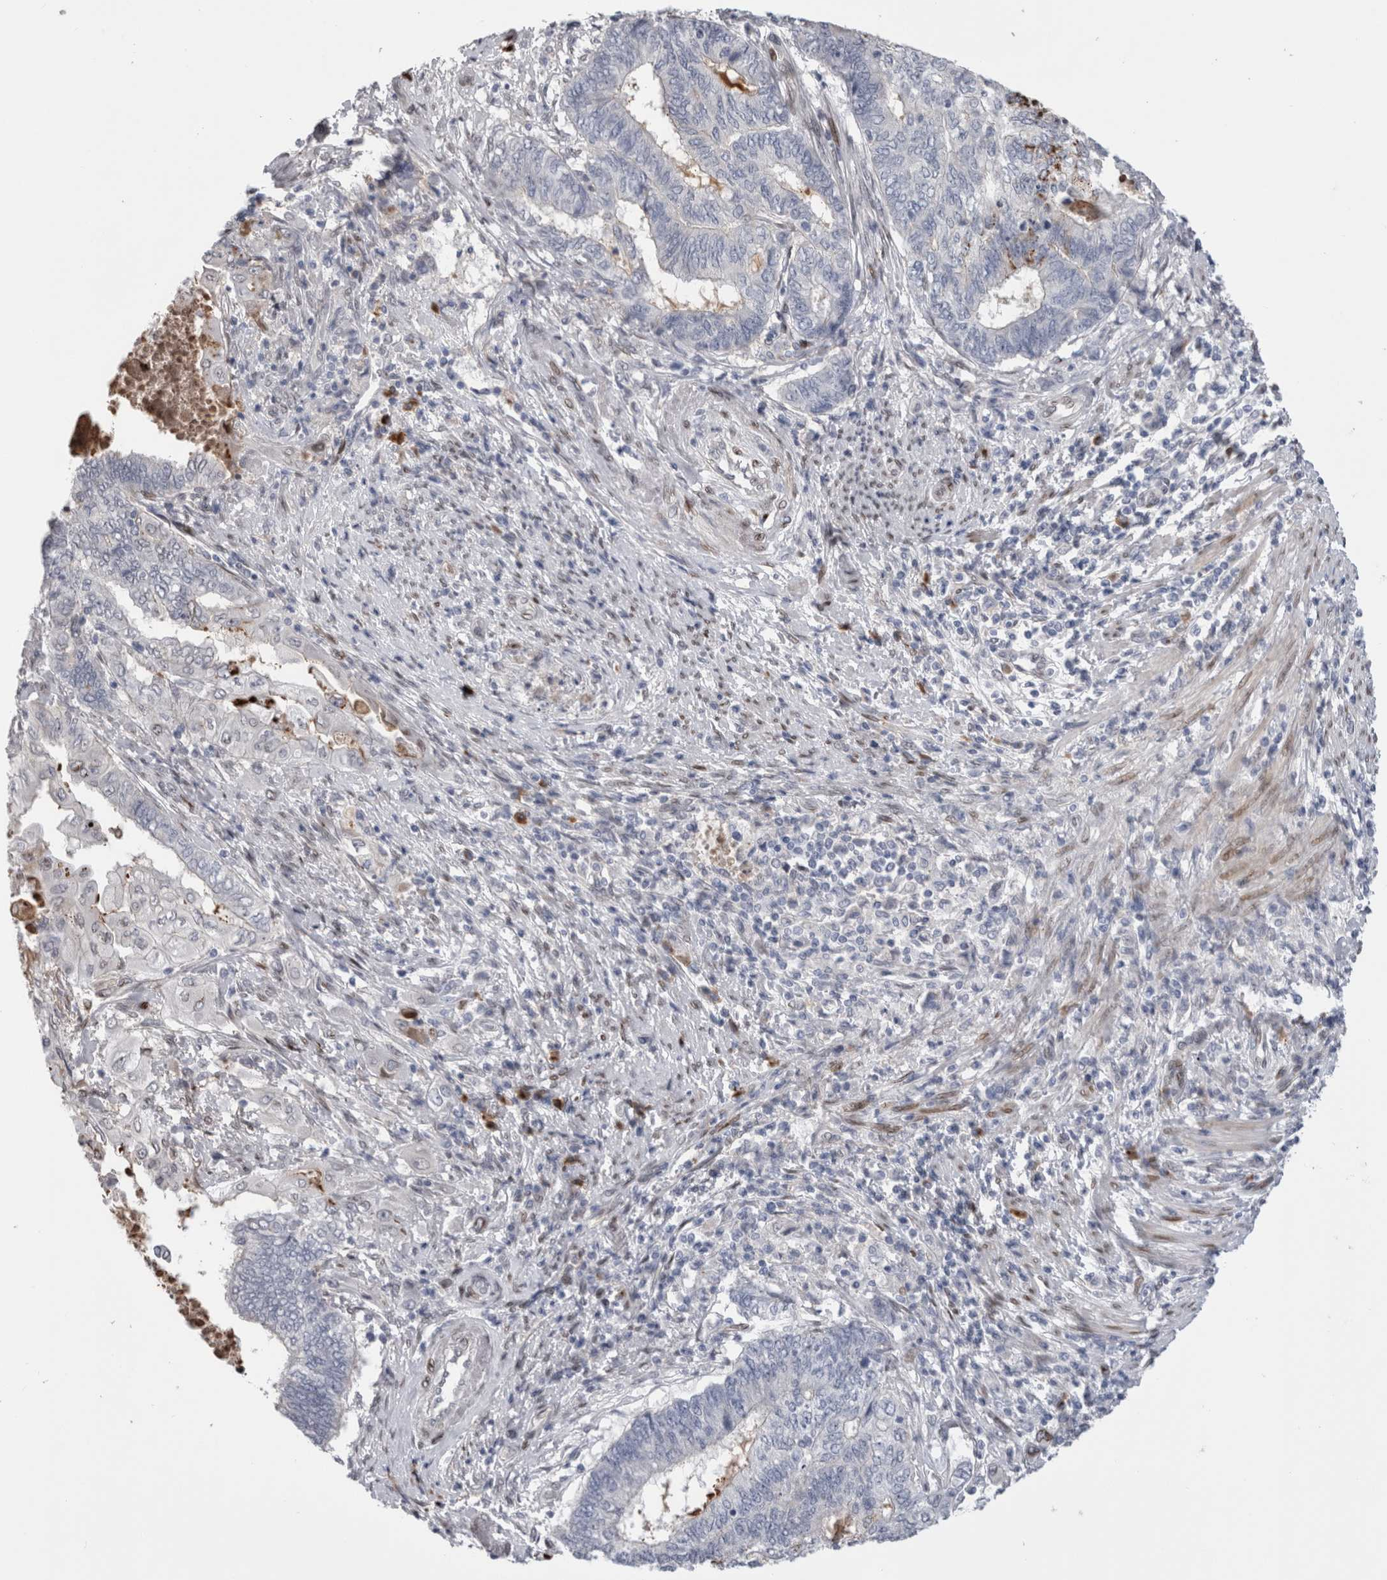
{"staining": {"intensity": "negative", "quantity": "none", "location": "none"}, "tissue": "endometrial cancer", "cell_type": "Tumor cells", "image_type": "cancer", "snomed": [{"axis": "morphology", "description": "Adenocarcinoma, NOS"}, {"axis": "topography", "description": "Uterus"}, {"axis": "topography", "description": "Endometrium"}], "caption": "DAB (3,3'-diaminobenzidine) immunohistochemical staining of human endometrial adenocarcinoma reveals no significant expression in tumor cells.", "gene": "DMTN", "patient": {"sex": "female", "age": 70}}